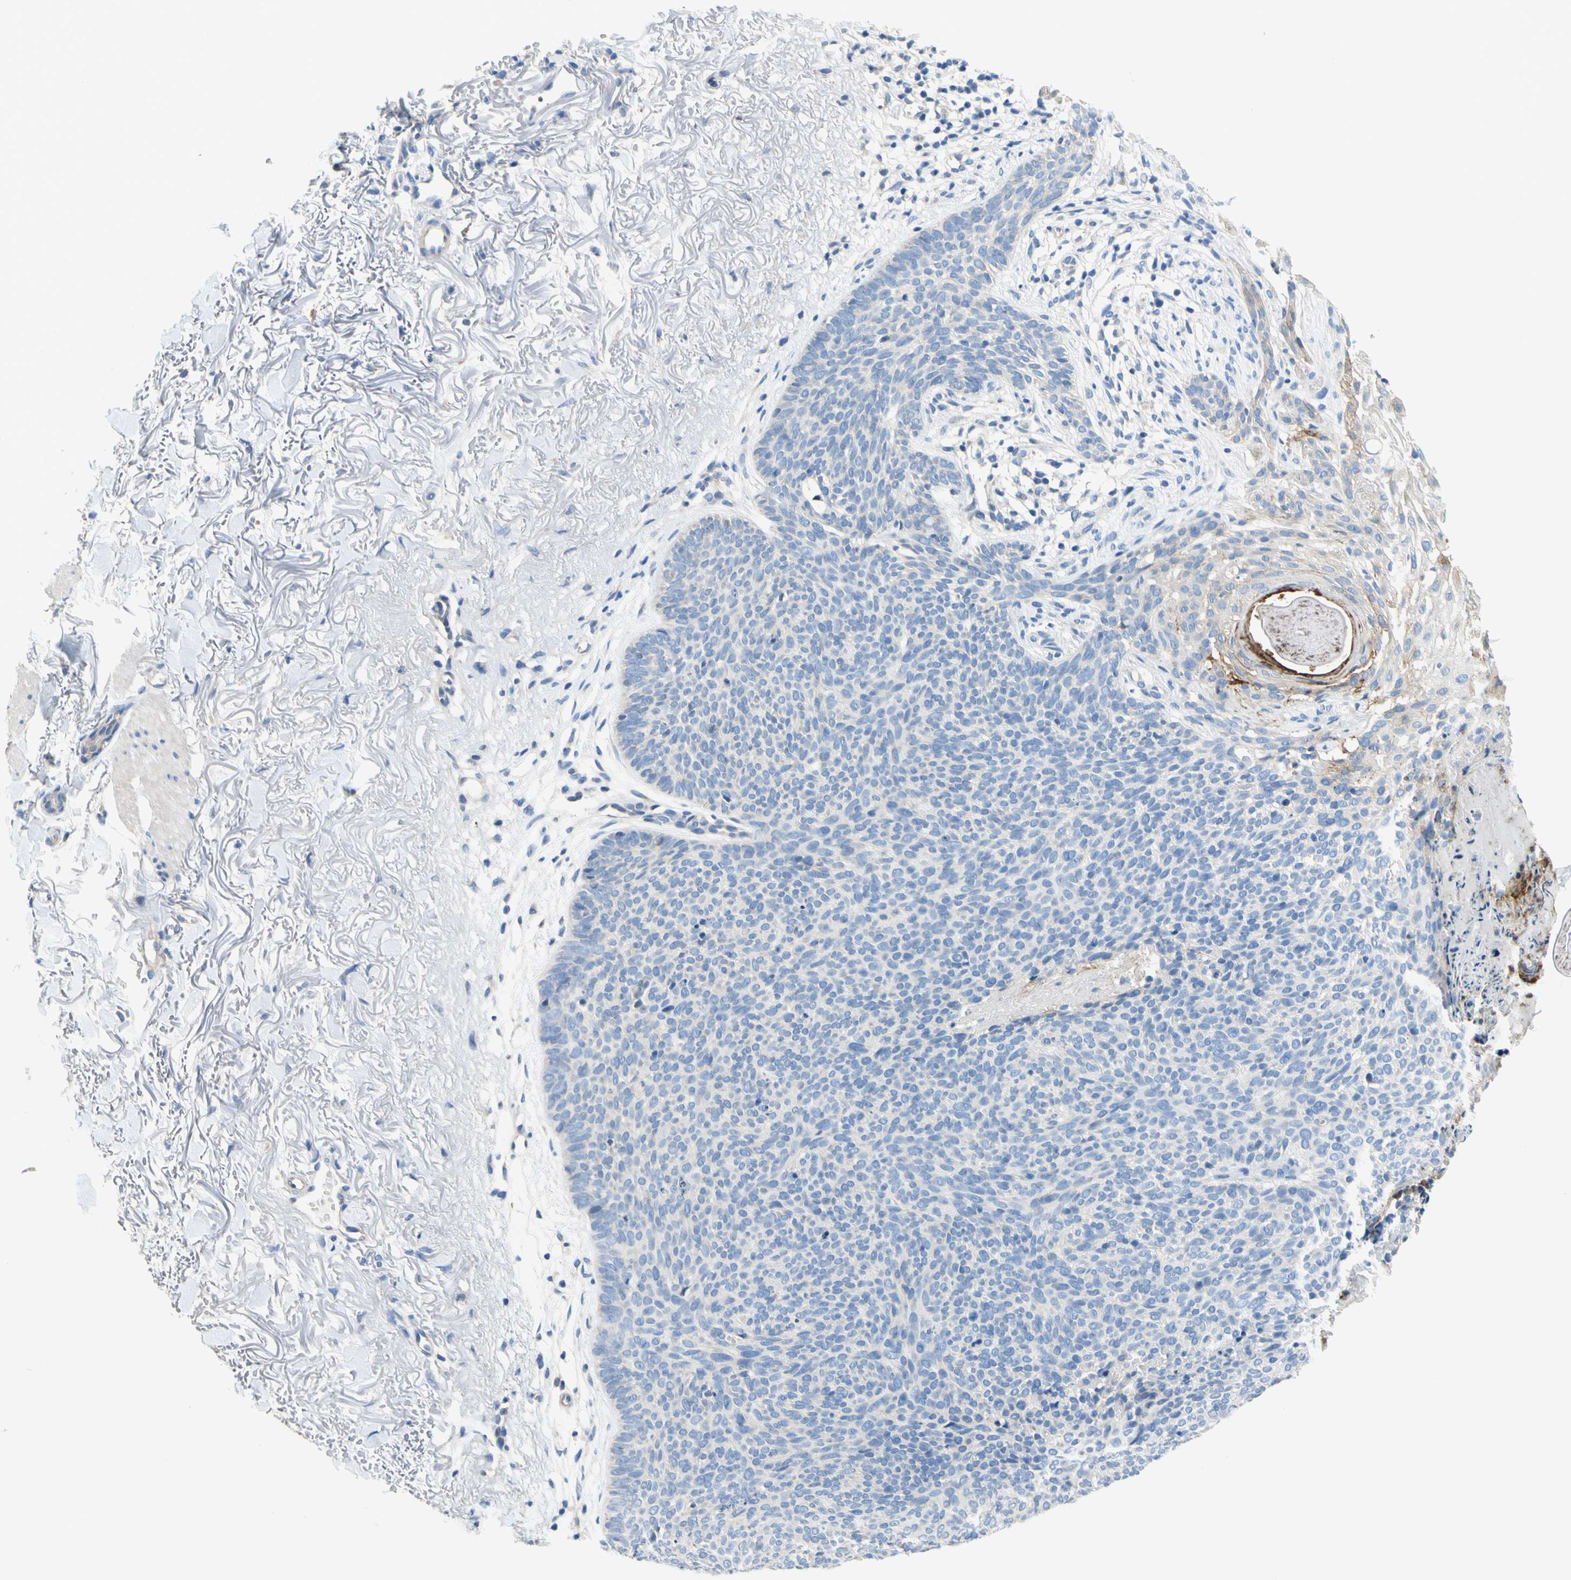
{"staining": {"intensity": "negative", "quantity": "none", "location": "none"}, "tissue": "skin cancer", "cell_type": "Tumor cells", "image_type": "cancer", "snomed": [{"axis": "morphology", "description": "Normal tissue, NOS"}, {"axis": "morphology", "description": "Basal cell carcinoma"}, {"axis": "topography", "description": "Skin"}], "caption": "Tumor cells show no significant positivity in skin cancer (basal cell carcinoma).", "gene": "F3", "patient": {"sex": "female", "age": 70}}